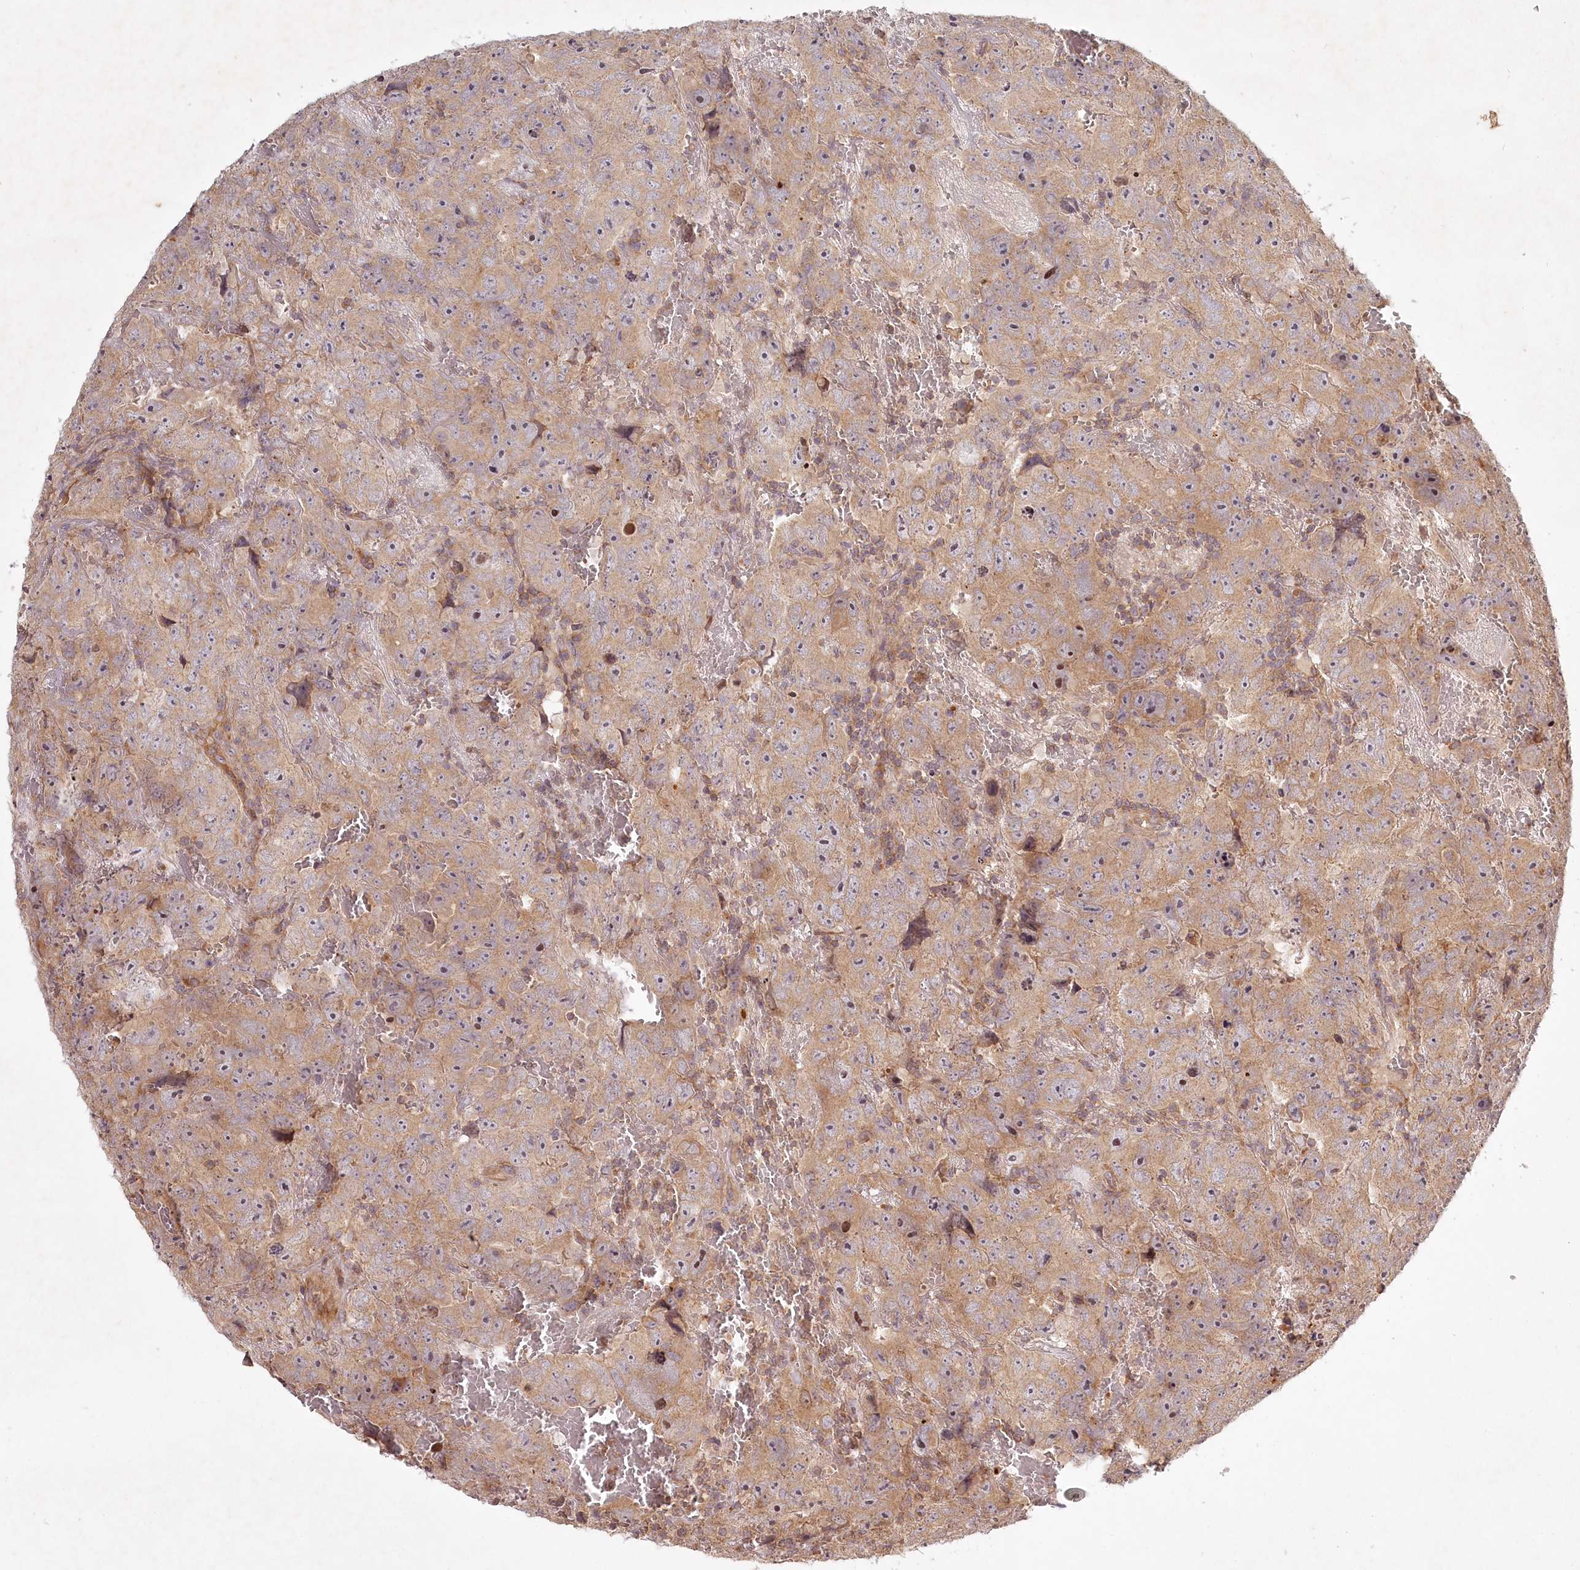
{"staining": {"intensity": "moderate", "quantity": ">75%", "location": "cytoplasmic/membranous"}, "tissue": "testis cancer", "cell_type": "Tumor cells", "image_type": "cancer", "snomed": [{"axis": "morphology", "description": "Carcinoma, Embryonal, NOS"}, {"axis": "topography", "description": "Testis"}], "caption": "Brown immunohistochemical staining in testis embryonal carcinoma displays moderate cytoplasmic/membranous staining in about >75% of tumor cells. The protein of interest is shown in brown color, while the nuclei are stained blue.", "gene": "TMIE", "patient": {"sex": "male", "age": 45}}